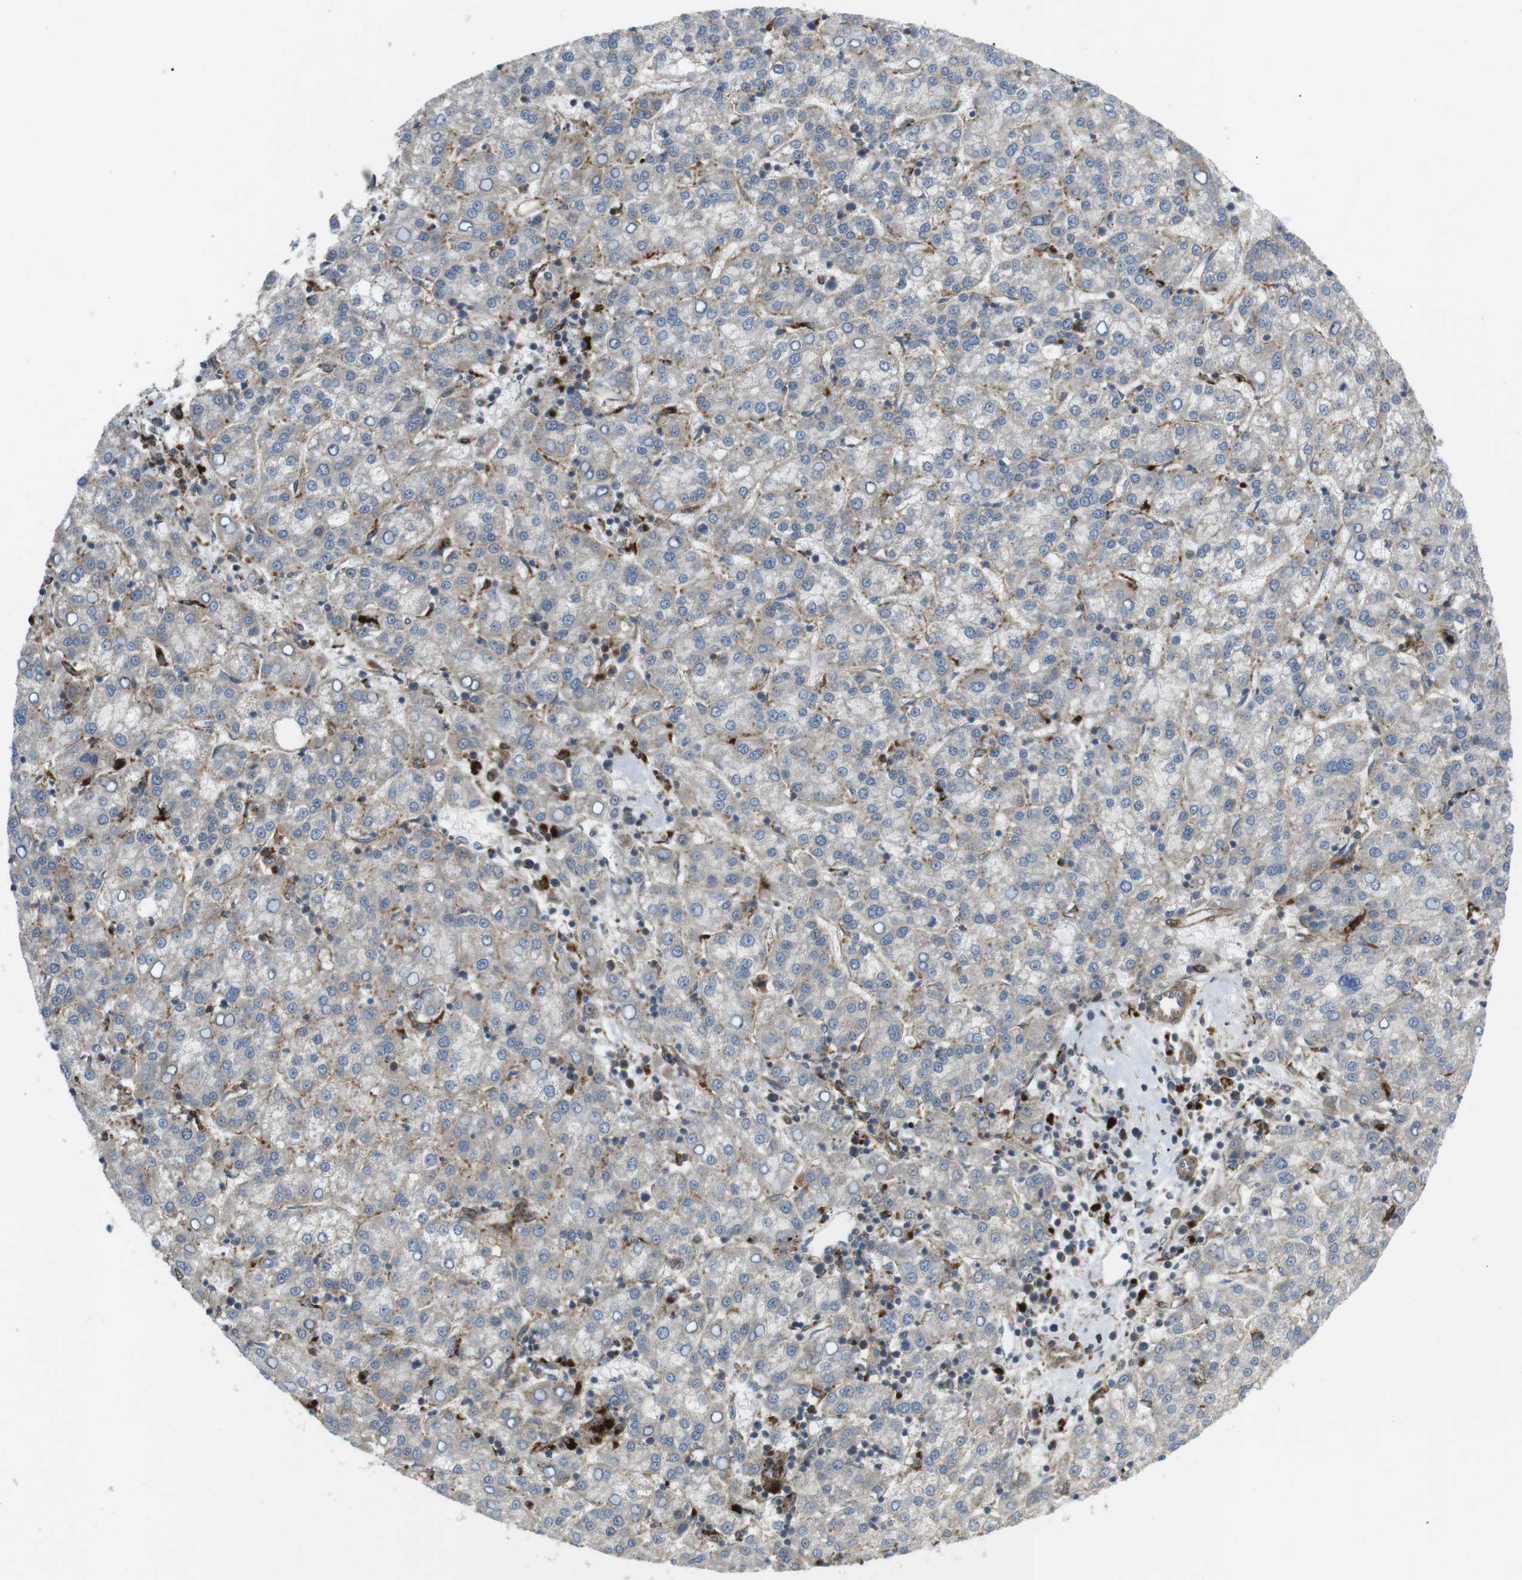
{"staining": {"intensity": "weak", "quantity": "<25%", "location": "cytoplasmic/membranous"}, "tissue": "liver cancer", "cell_type": "Tumor cells", "image_type": "cancer", "snomed": [{"axis": "morphology", "description": "Carcinoma, Hepatocellular, NOS"}, {"axis": "topography", "description": "Liver"}], "caption": "DAB immunohistochemical staining of human liver cancer demonstrates no significant positivity in tumor cells.", "gene": "KANK2", "patient": {"sex": "female", "age": 58}}